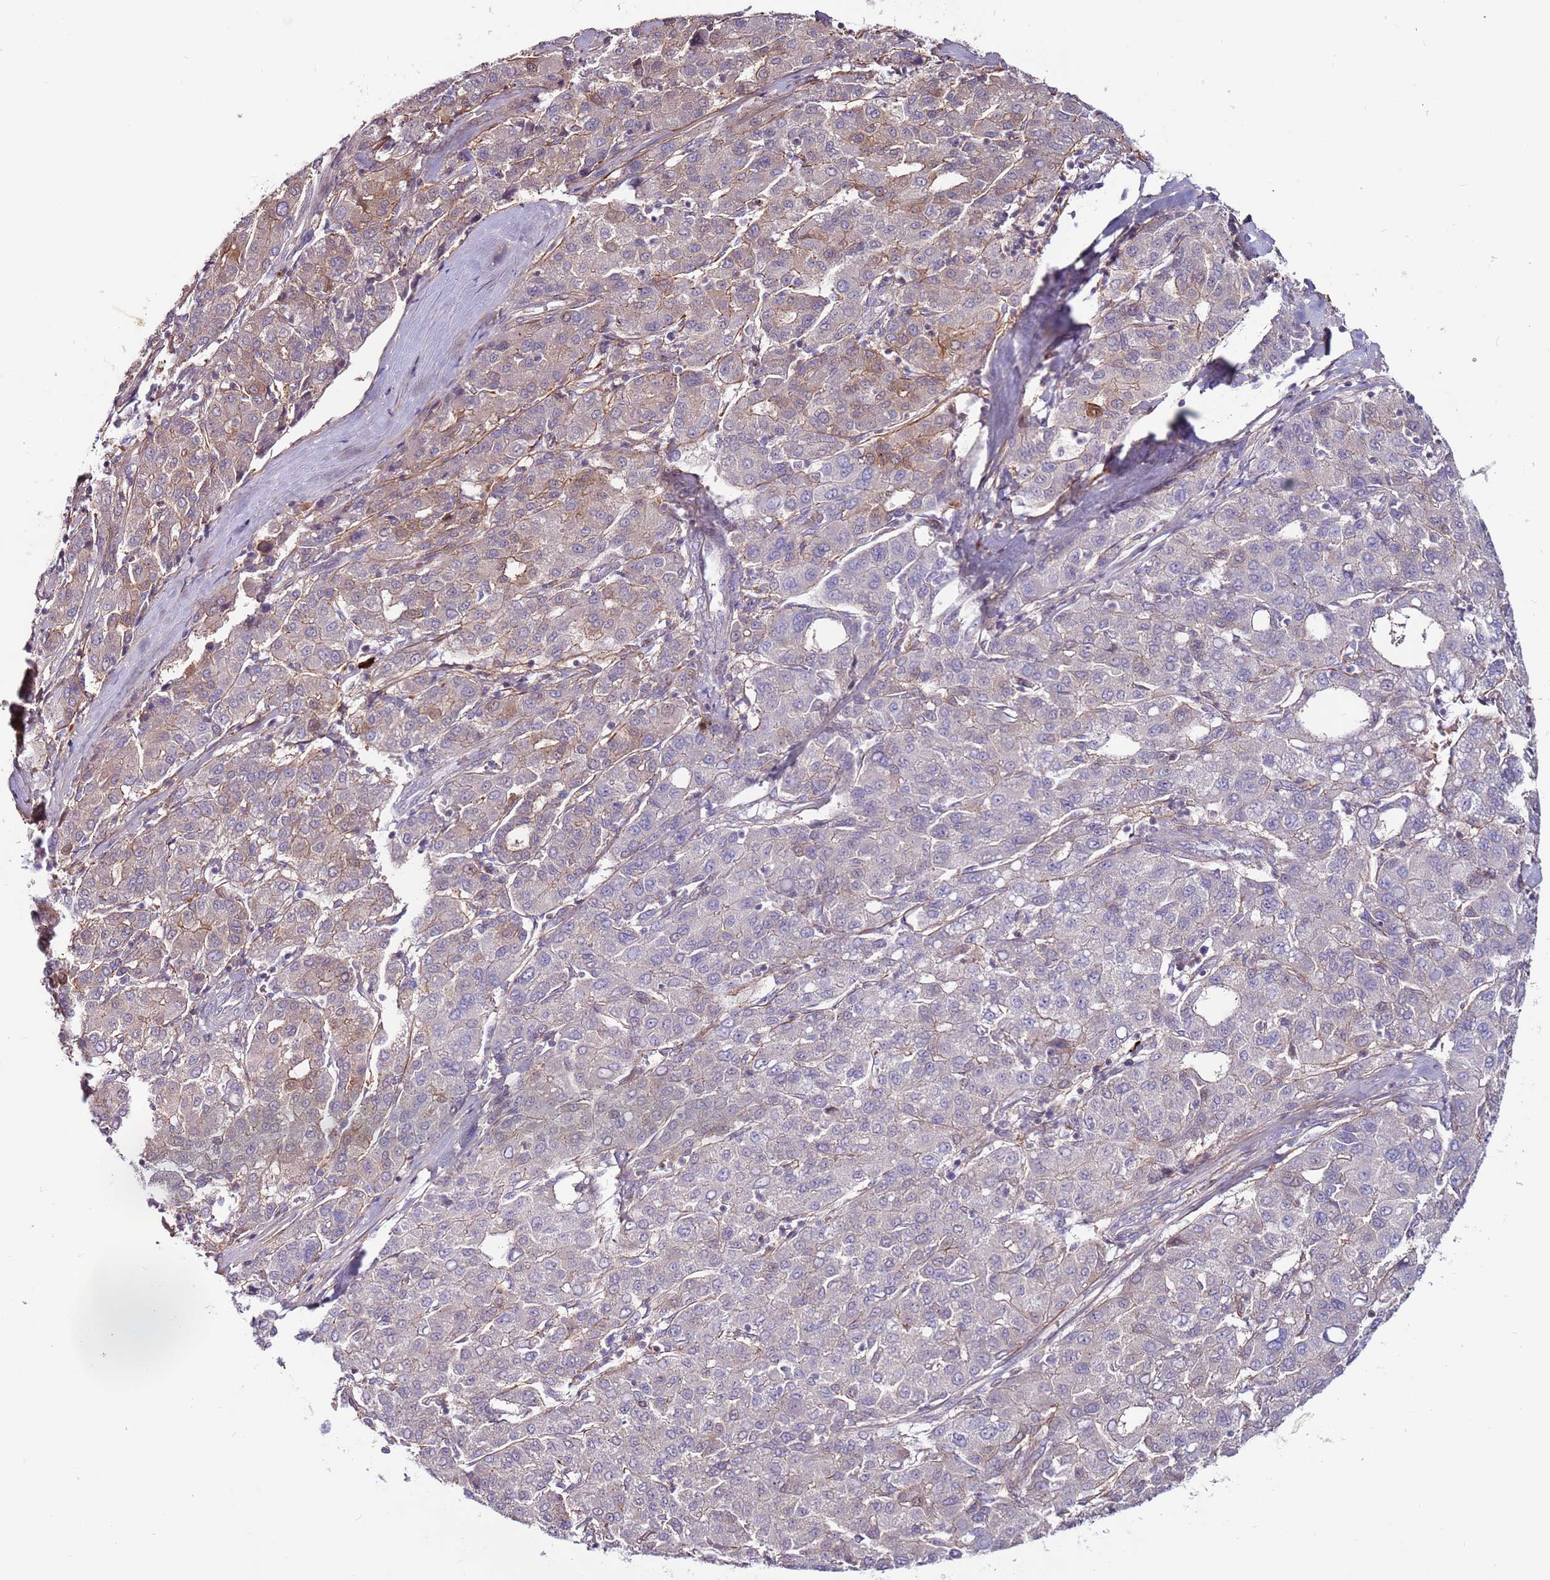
{"staining": {"intensity": "weak", "quantity": "<25%", "location": "cytoplasmic/membranous"}, "tissue": "liver cancer", "cell_type": "Tumor cells", "image_type": "cancer", "snomed": [{"axis": "morphology", "description": "Carcinoma, Hepatocellular, NOS"}, {"axis": "topography", "description": "Liver"}], "caption": "Human hepatocellular carcinoma (liver) stained for a protein using immunohistochemistry (IHC) demonstrates no positivity in tumor cells.", "gene": "MTG2", "patient": {"sex": "male", "age": 65}}